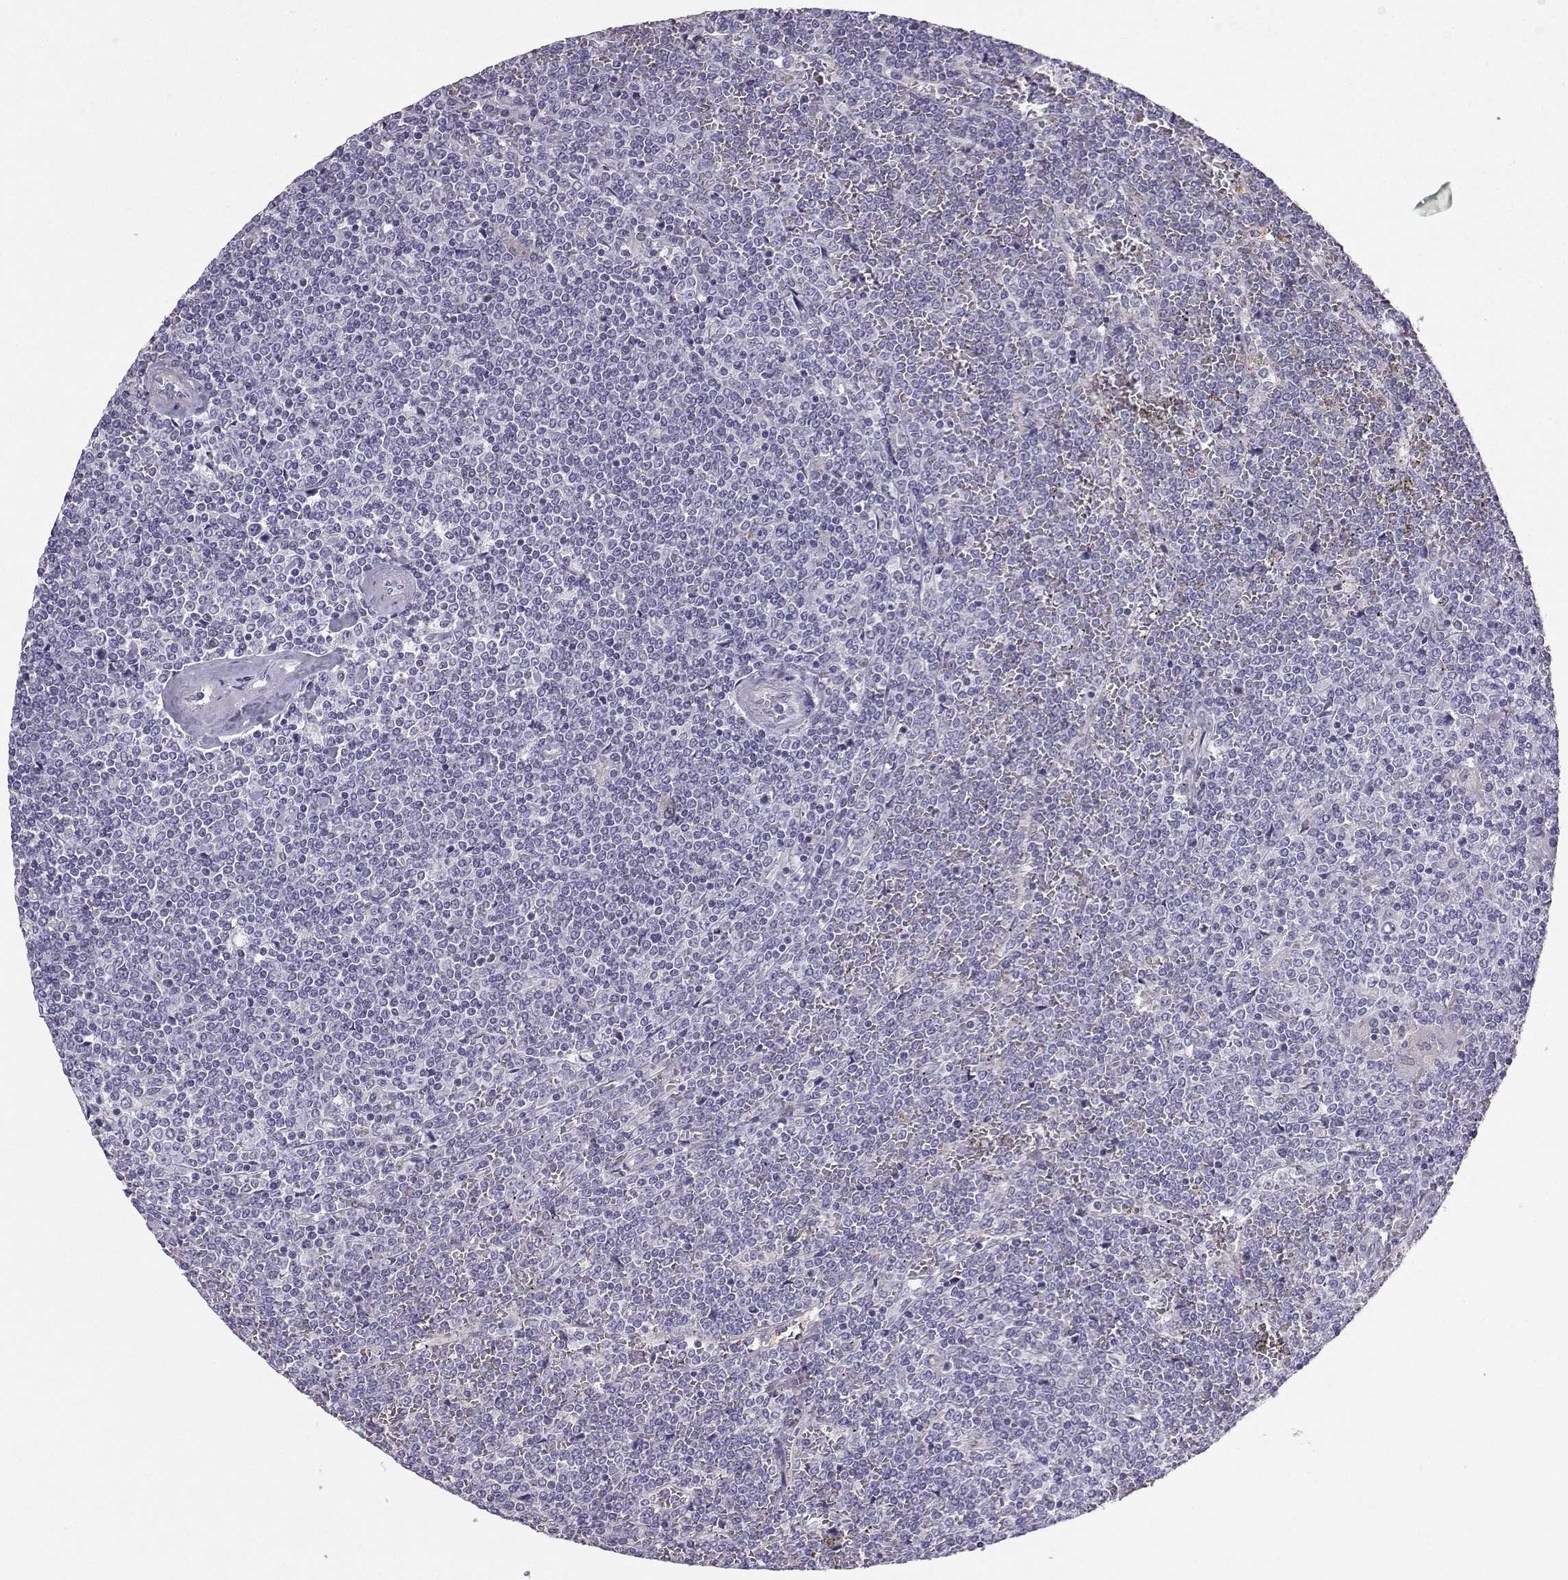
{"staining": {"intensity": "negative", "quantity": "none", "location": "none"}, "tissue": "lymphoma", "cell_type": "Tumor cells", "image_type": "cancer", "snomed": [{"axis": "morphology", "description": "Malignant lymphoma, non-Hodgkin's type, Low grade"}, {"axis": "topography", "description": "Spleen"}], "caption": "High magnification brightfield microscopy of lymphoma stained with DAB (brown) and counterstained with hematoxylin (blue): tumor cells show no significant positivity.", "gene": "DCLK3", "patient": {"sex": "female", "age": 19}}